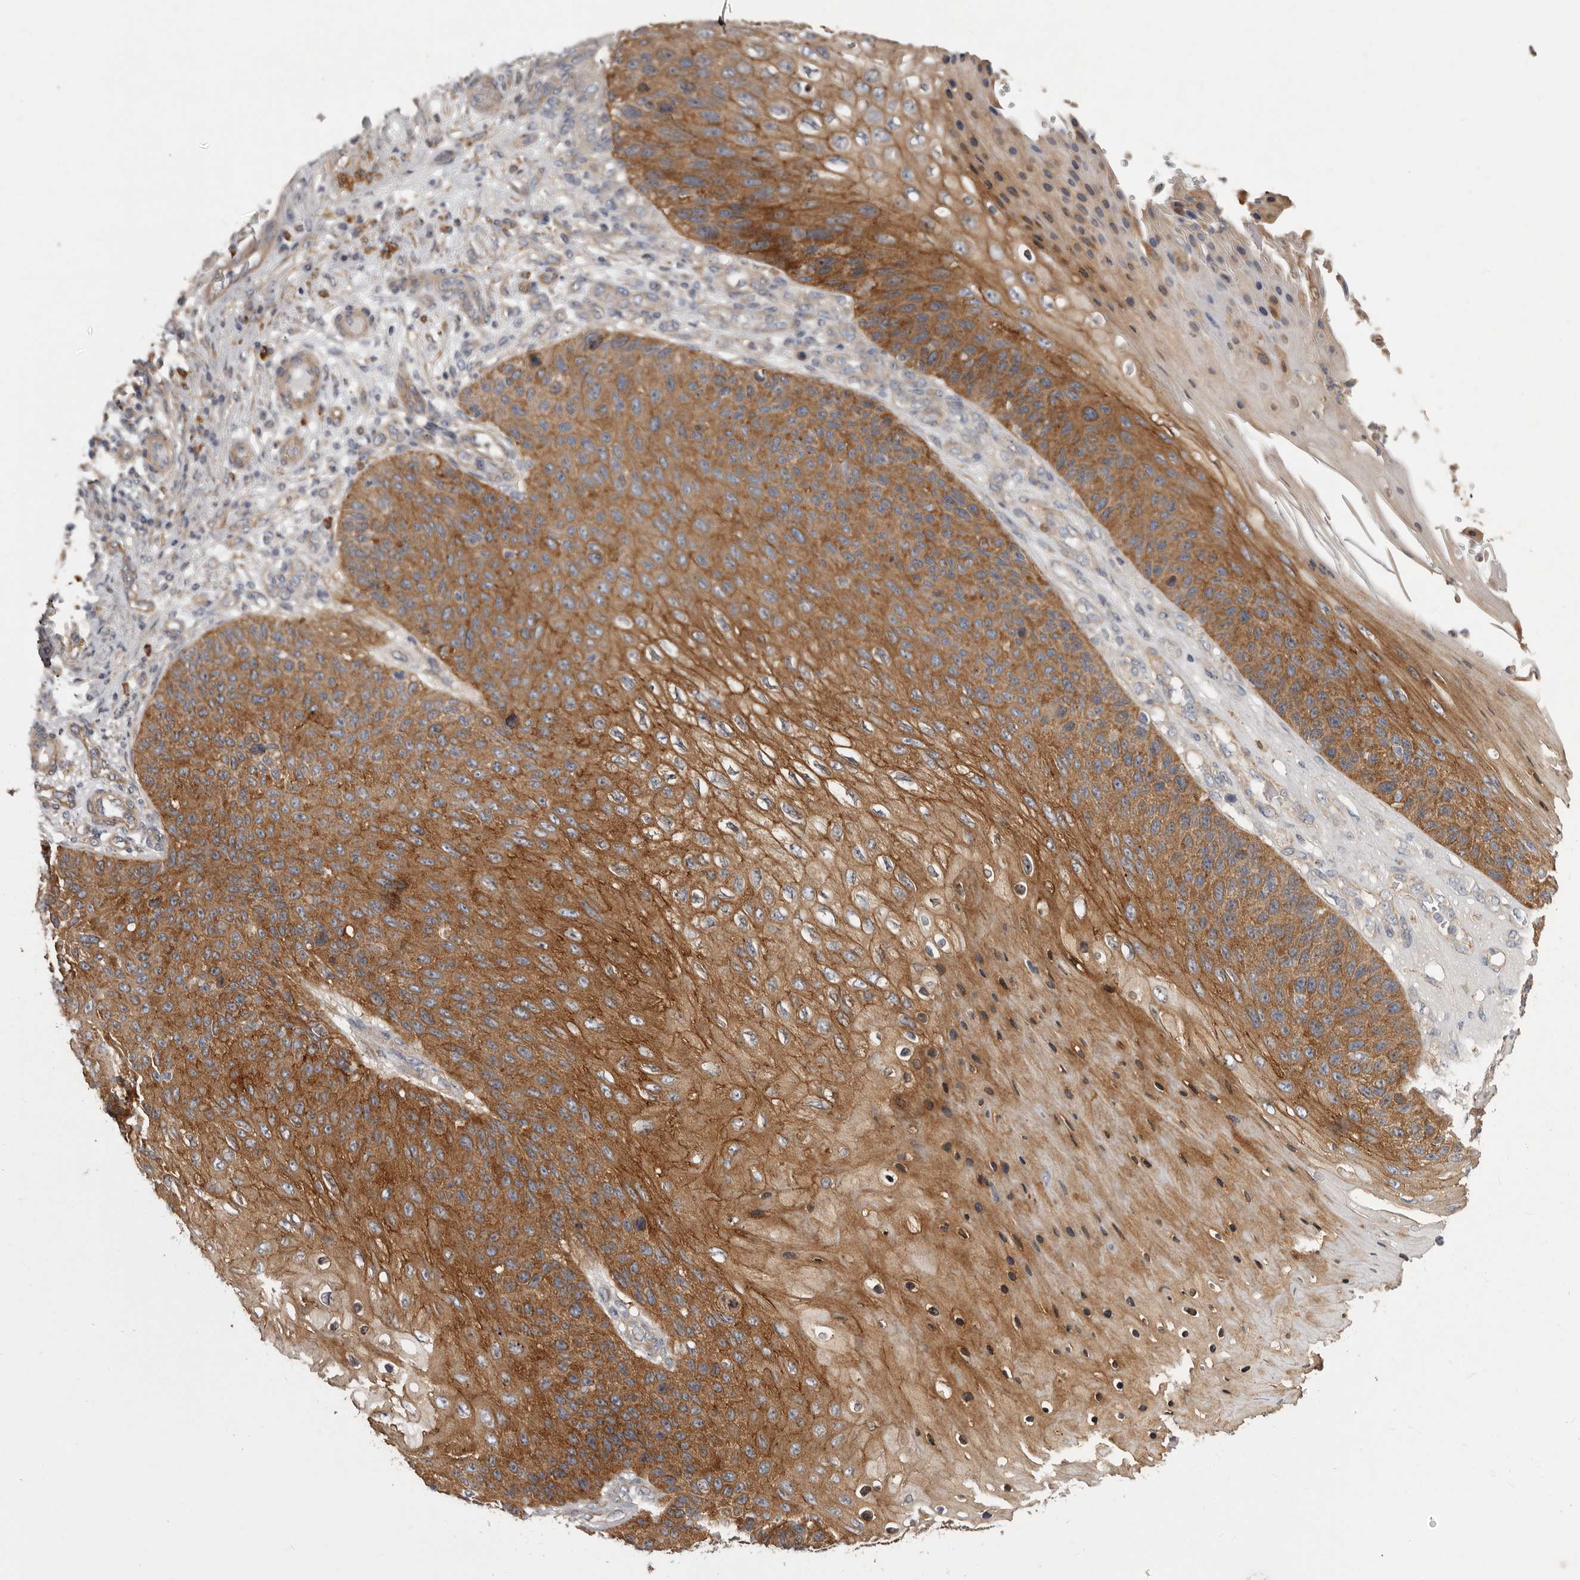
{"staining": {"intensity": "strong", "quantity": ">75%", "location": "cytoplasmic/membranous"}, "tissue": "skin cancer", "cell_type": "Tumor cells", "image_type": "cancer", "snomed": [{"axis": "morphology", "description": "Squamous cell carcinoma, NOS"}, {"axis": "topography", "description": "Skin"}], "caption": "IHC of skin cancer displays high levels of strong cytoplasmic/membranous expression in about >75% of tumor cells. The staining was performed using DAB to visualize the protein expression in brown, while the nuclei were stained in blue with hematoxylin (Magnification: 20x).", "gene": "ENAH", "patient": {"sex": "female", "age": 88}}